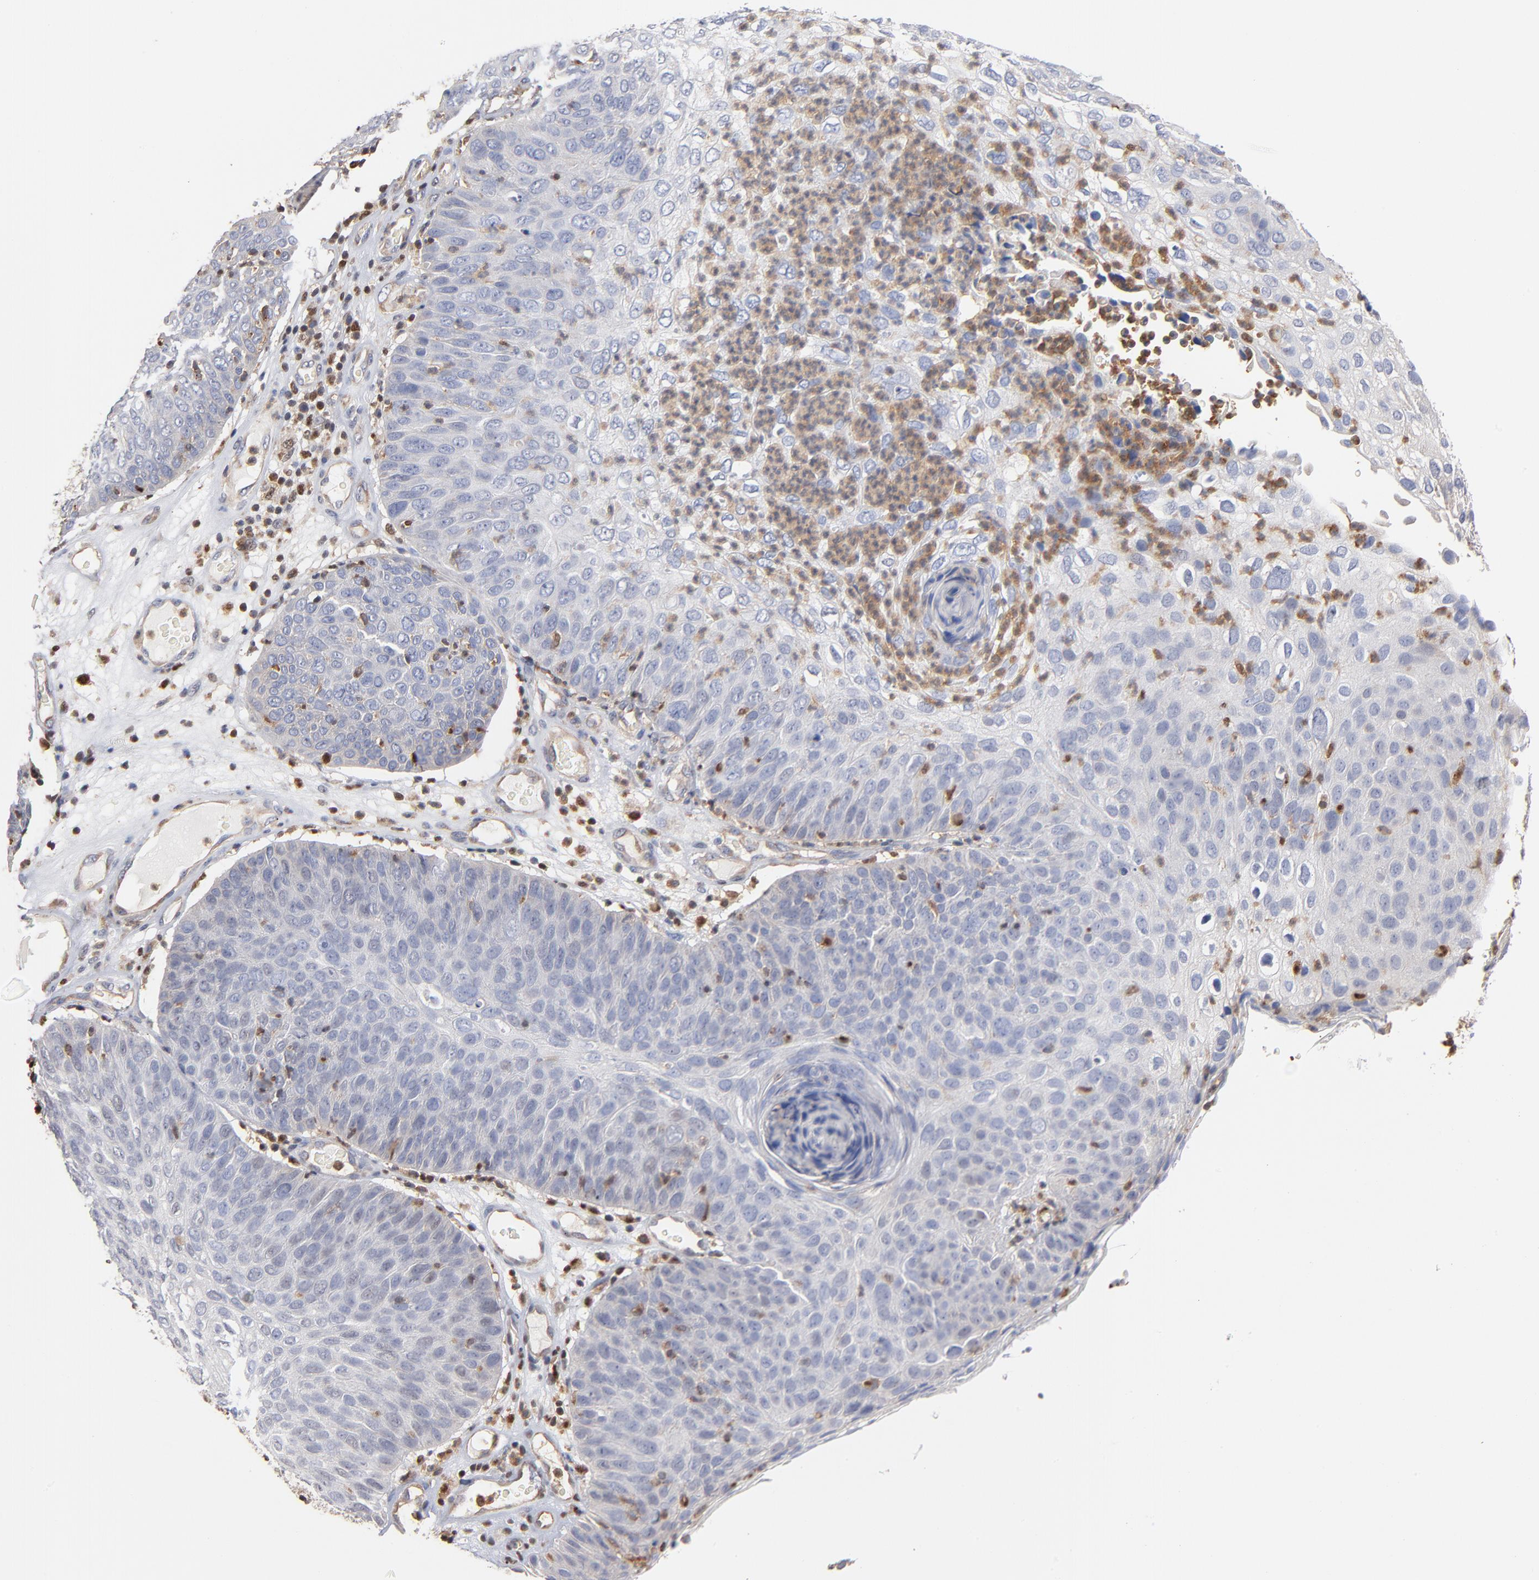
{"staining": {"intensity": "negative", "quantity": "none", "location": "none"}, "tissue": "skin cancer", "cell_type": "Tumor cells", "image_type": "cancer", "snomed": [{"axis": "morphology", "description": "Squamous cell carcinoma, NOS"}, {"axis": "topography", "description": "Skin"}], "caption": "Image shows no protein expression in tumor cells of squamous cell carcinoma (skin) tissue.", "gene": "ARHGEF6", "patient": {"sex": "male", "age": 87}}